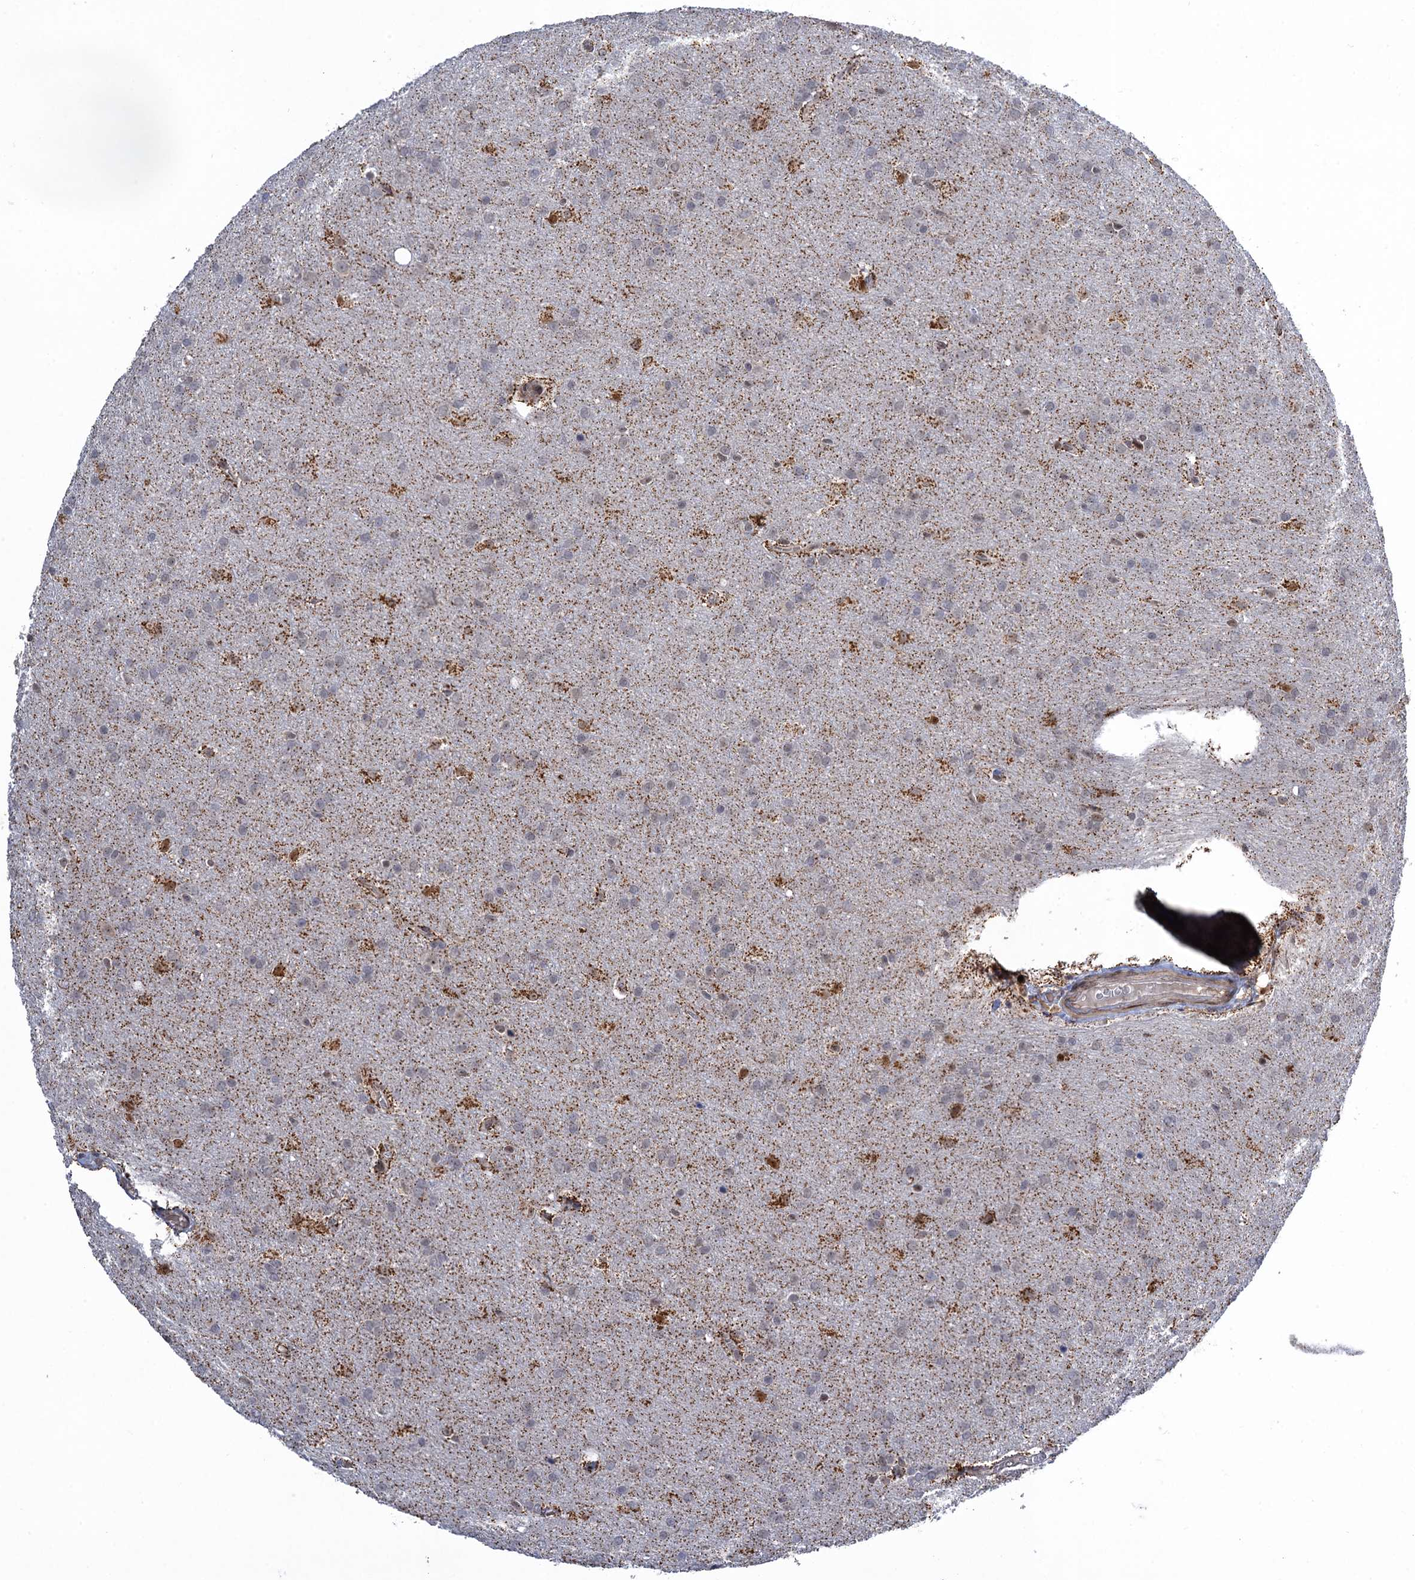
{"staining": {"intensity": "negative", "quantity": "none", "location": "none"}, "tissue": "glioma", "cell_type": "Tumor cells", "image_type": "cancer", "snomed": [{"axis": "morphology", "description": "Glioma, malignant, Low grade"}, {"axis": "topography", "description": "Brain"}], "caption": "DAB immunohistochemical staining of glioma reveals no significant expression in tumor cells.", "gene": "ZAR1L", "patient": {"sex": "female", "age": 32}}